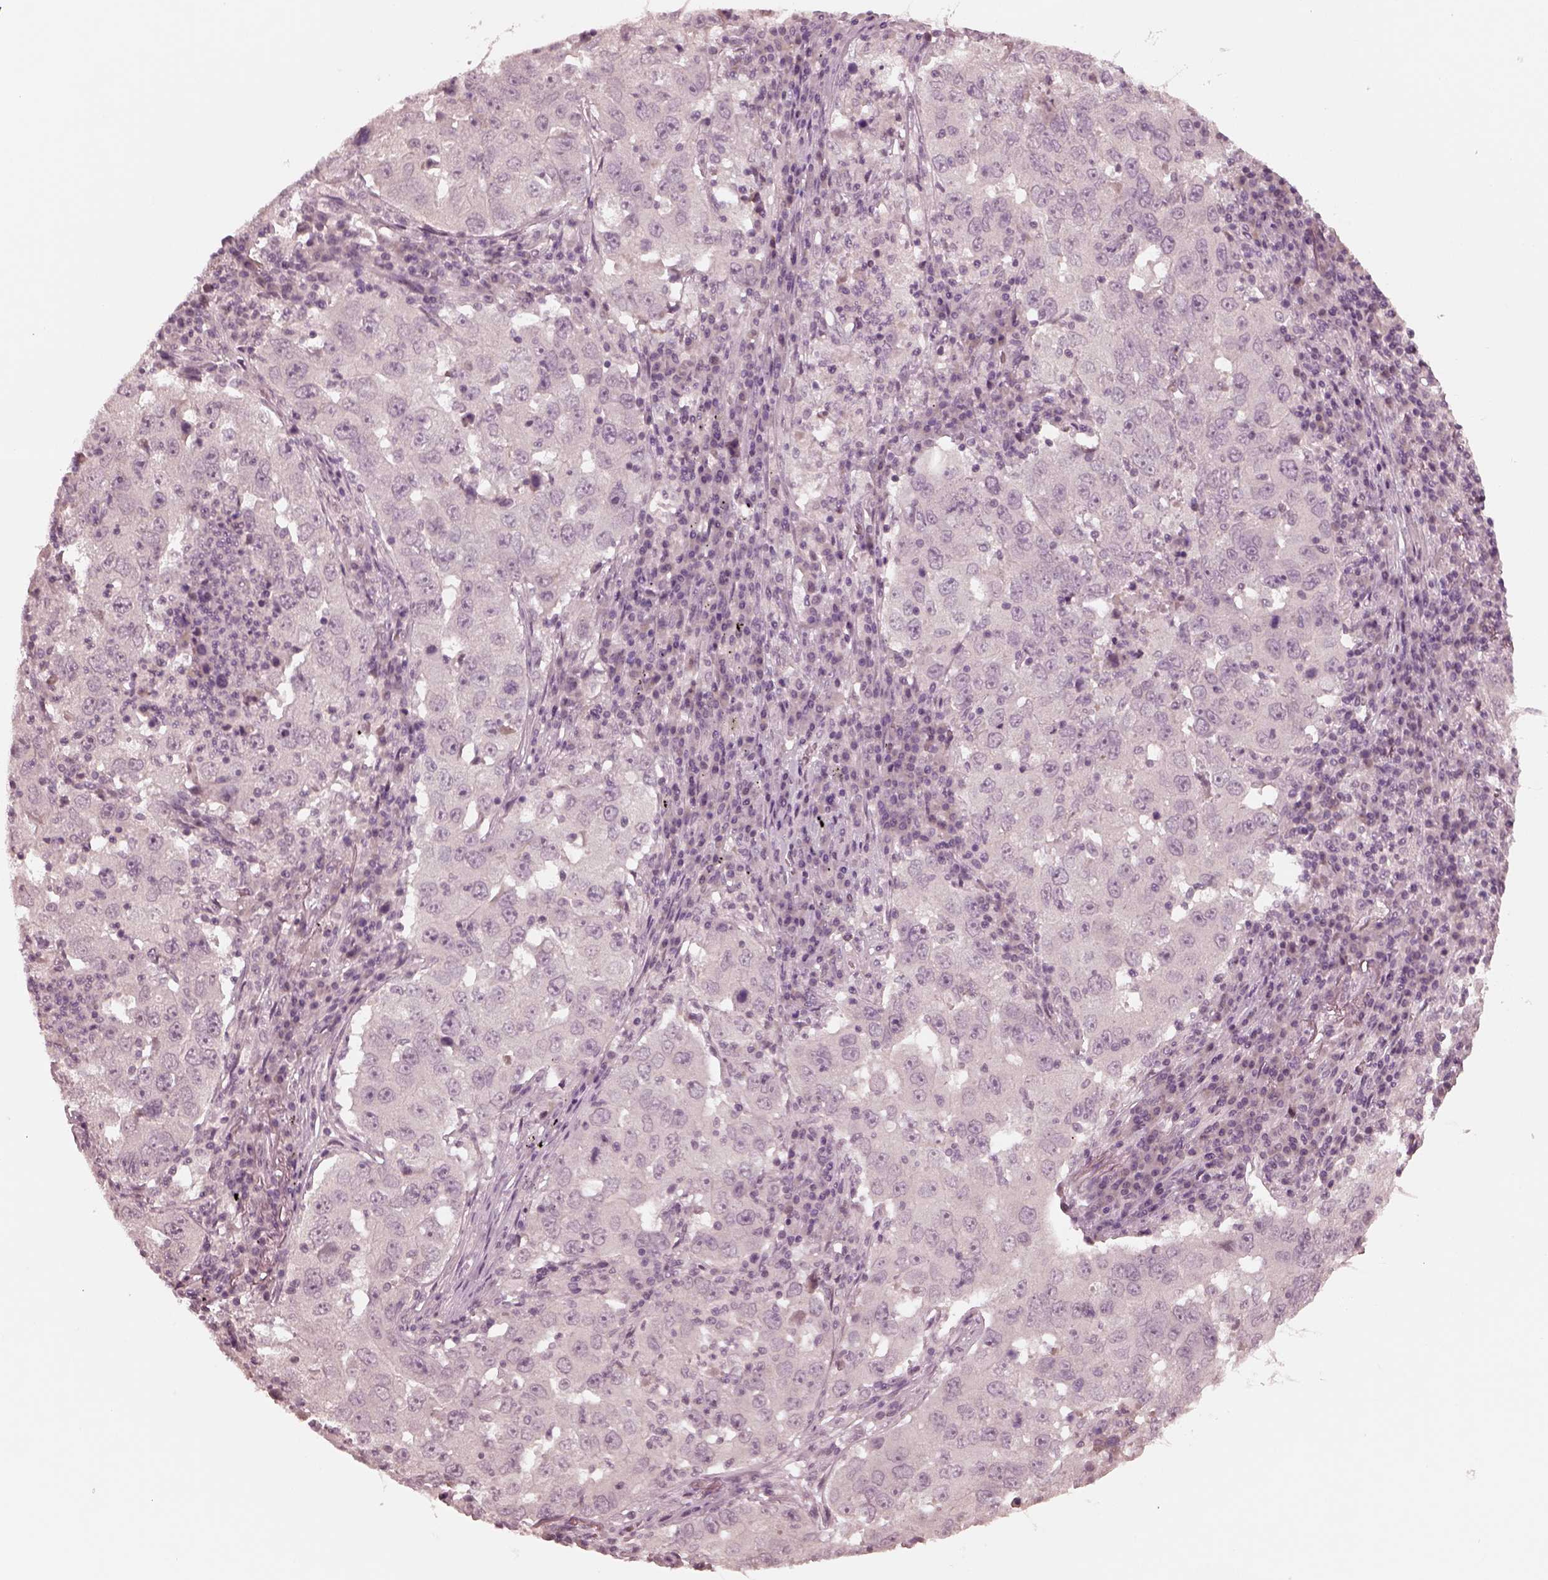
{"staining": {"intensity": "negative", "quantity": "none", "location": "none"}, "tissue": "lung cancer", "cell_type": "Tumor cells", "image_type": "cancer", "snomed": [{"axis": "morphology", "description": "Adenocarcinoma, NOS"}, {"axis": "topography", "description": "Lung"}], "caption": "Tumor cells are negative for protein expression in human lung cancer.", "gene": "RGS7", "patient": {"sex": "male", "age": 73}}